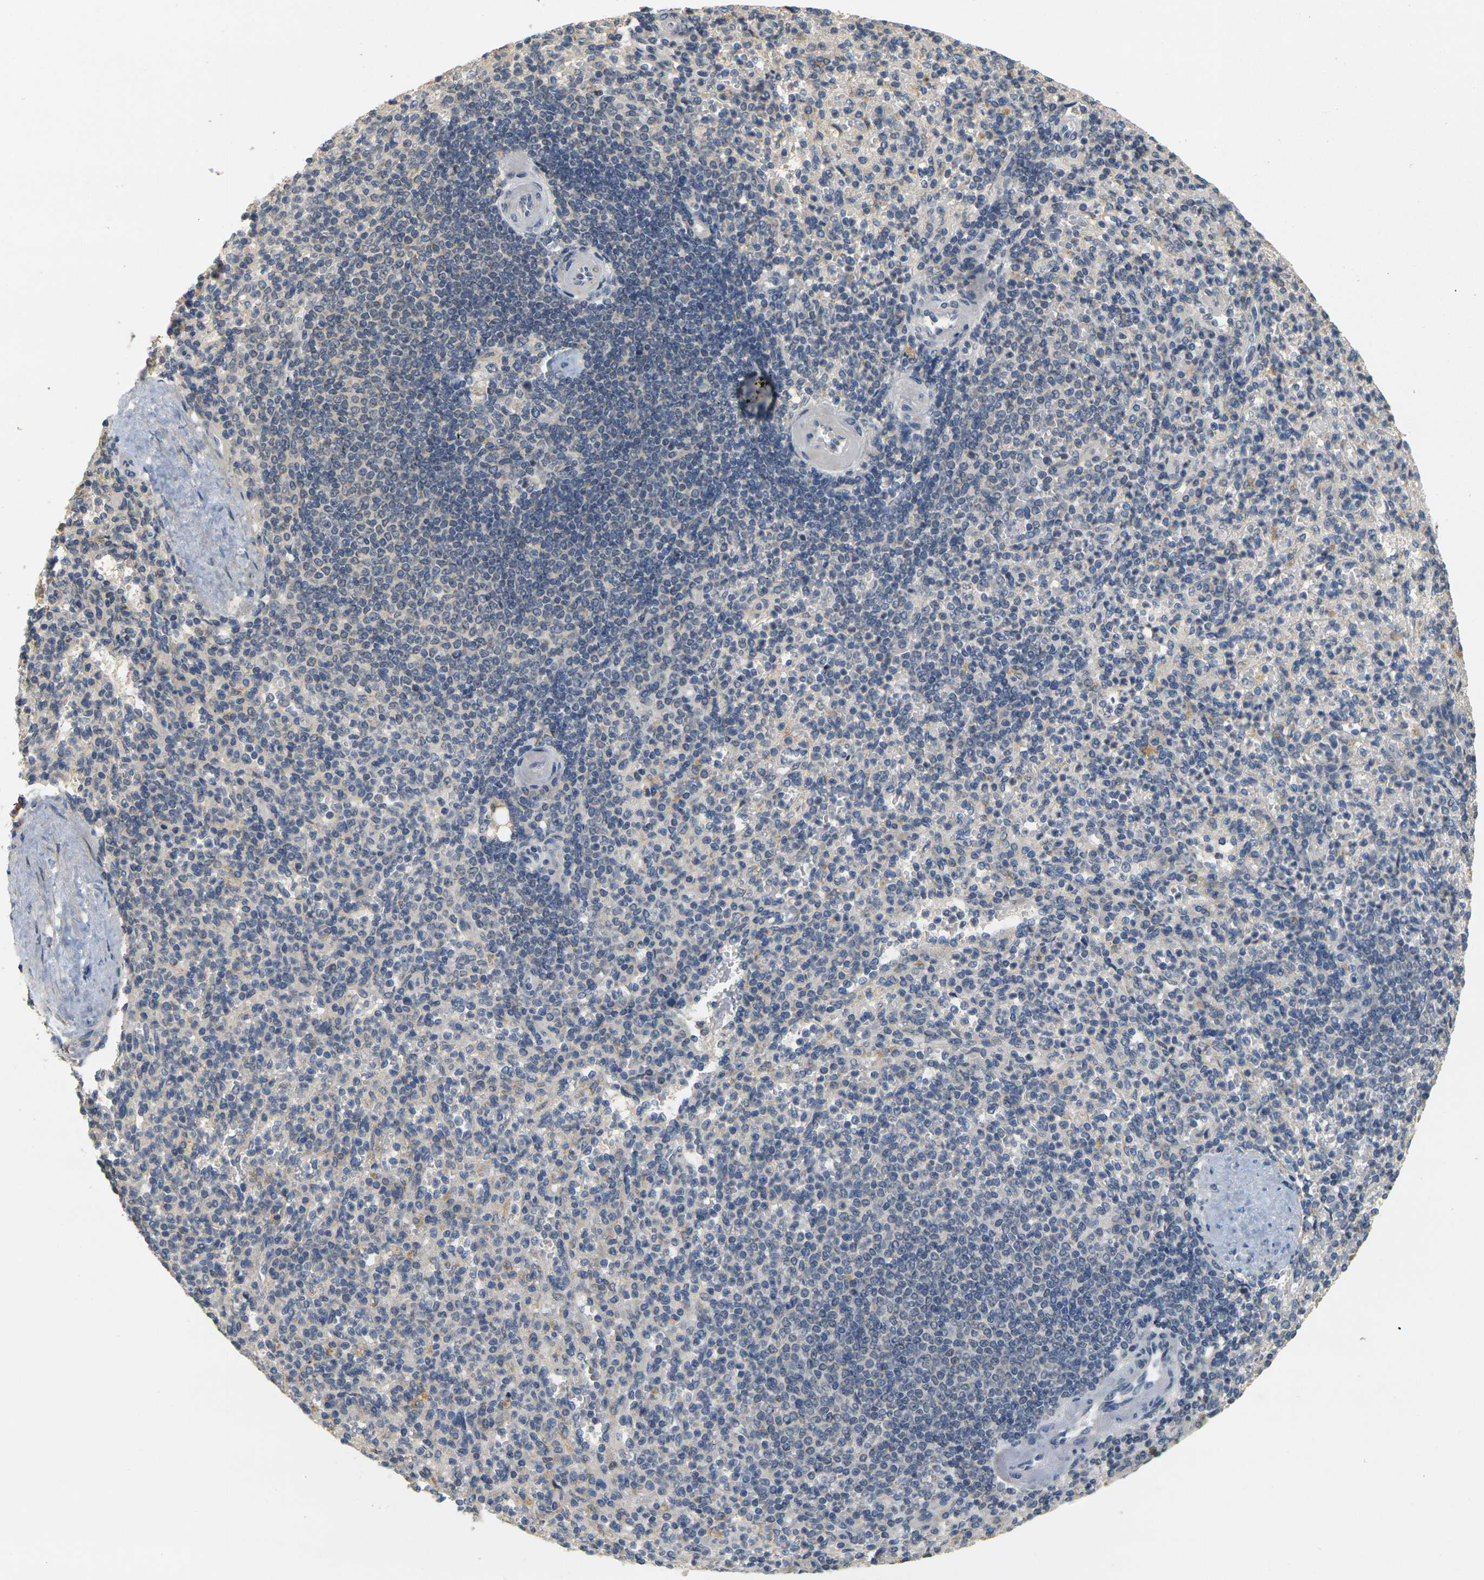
{"staining": {"intensity": "negative", "quantity": "none", "location": "none"}, "tissue": "spleen", "cell_type": "Cells in red pulp", "image_type": "normal", "snomed": [{"axis": "morphology", "description": "Normal tissue, NOS"}, {"axis": "topography", "description": "Spleen"}], "caption": "A high-resolution micrograph shows immunohistochemistry staining of benign spleen, which shows no significant staining in cells in red pulp. (Brightfield microscopy of DAB (3,3'-diaminobenzidine) immunohistochemistry at high magnification).", "gene": "GDAP1", "patient": {"sex": "female", "age": 74}}